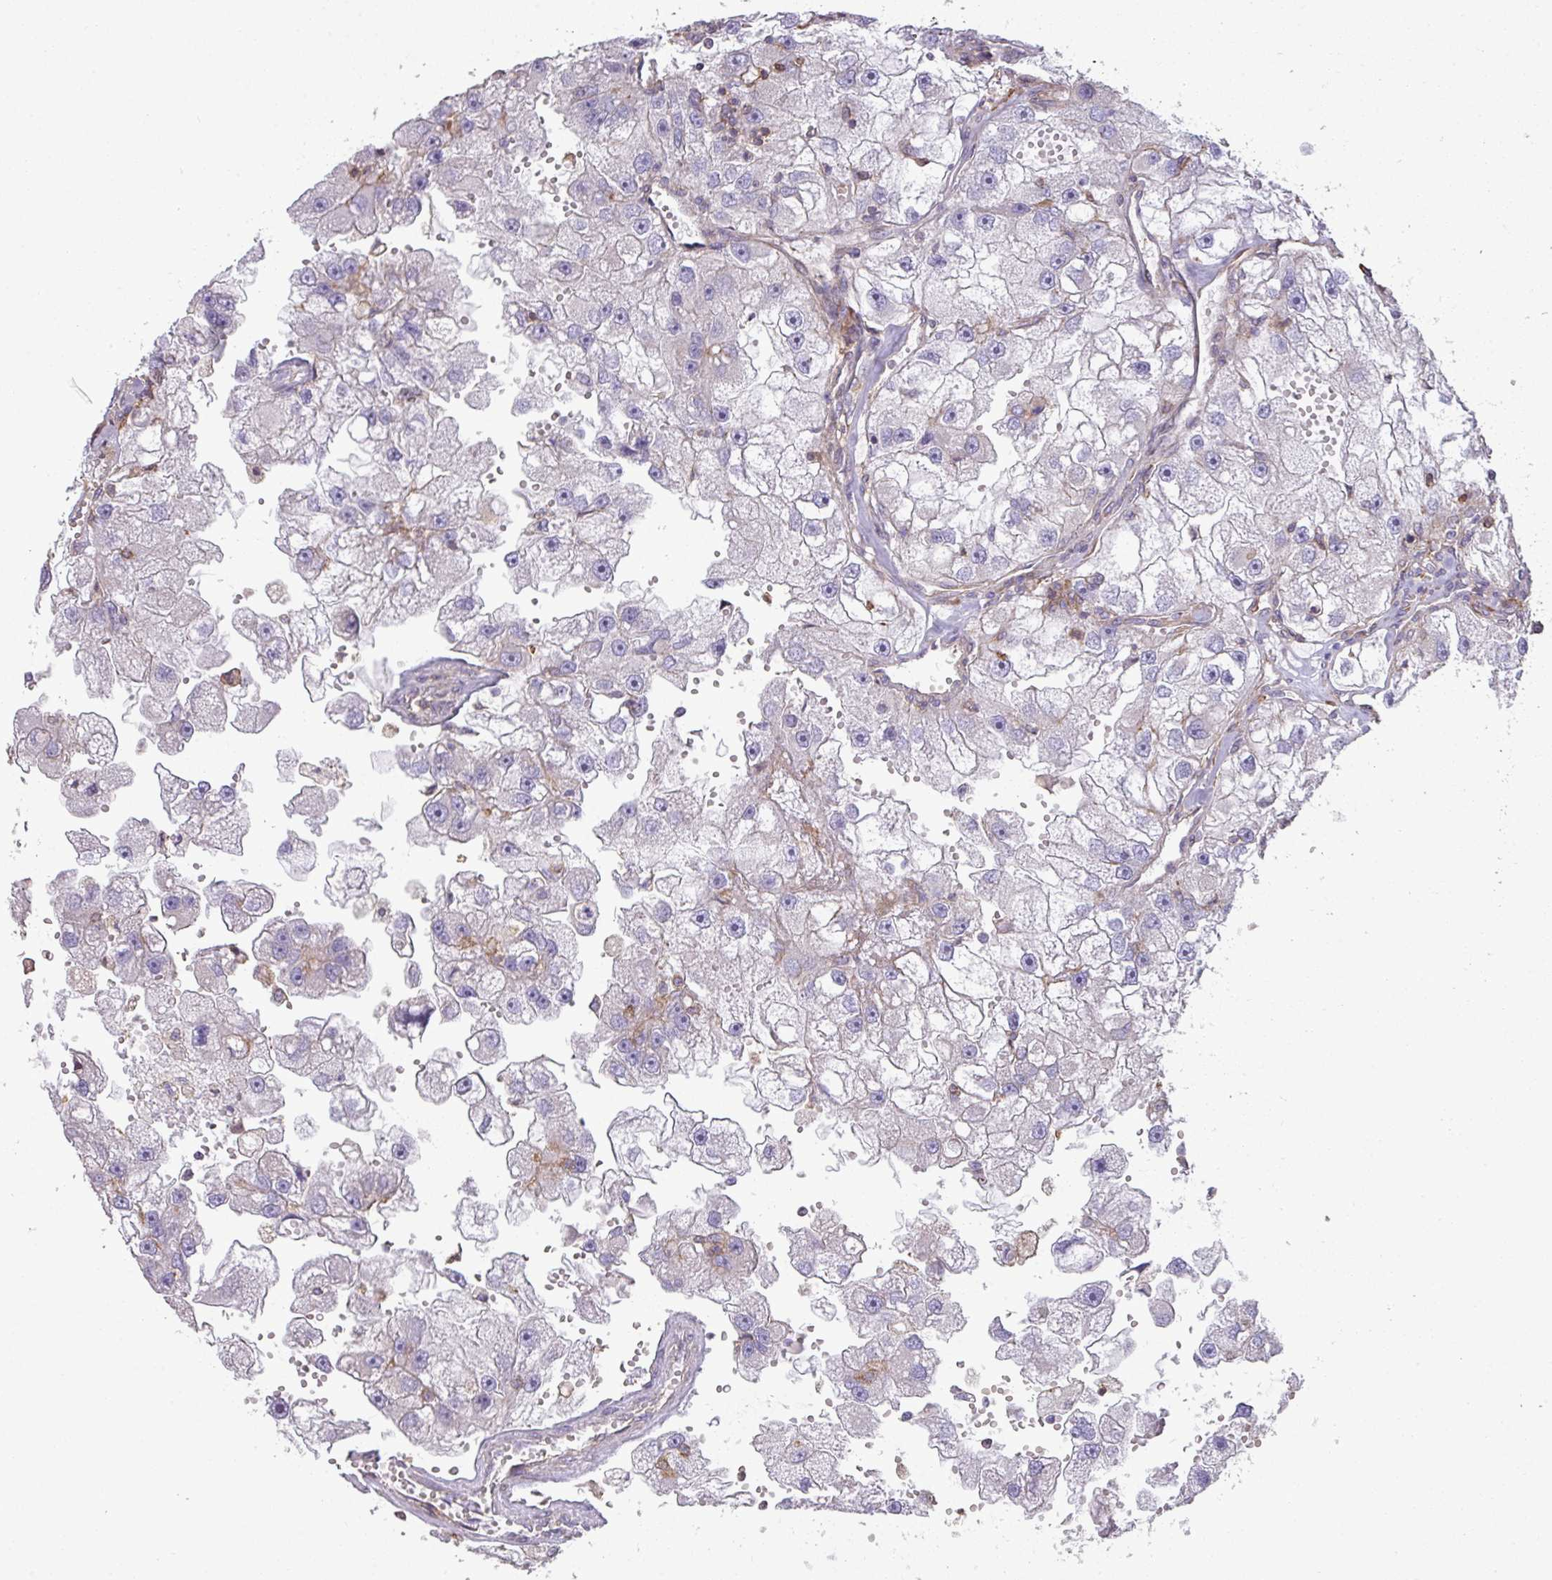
{"staining": {"intensity": "negative", "quantity": "none", "location": "none"}, "tissue": "renal cancer", "cell_type": "Tumor cells", "image_type": "cancer", "snomed": [{"axis": "morphology", "description": "Adenocarcinoma, NOS"}, {"axis": "topography", "description": "Kidney"}], "caption": "A histopathology image of human adenocarcinoma (renal) is negative for staining in tumor cells.", "gene": "LRRC41", "patient": {"sex": "male", "age": 63}}